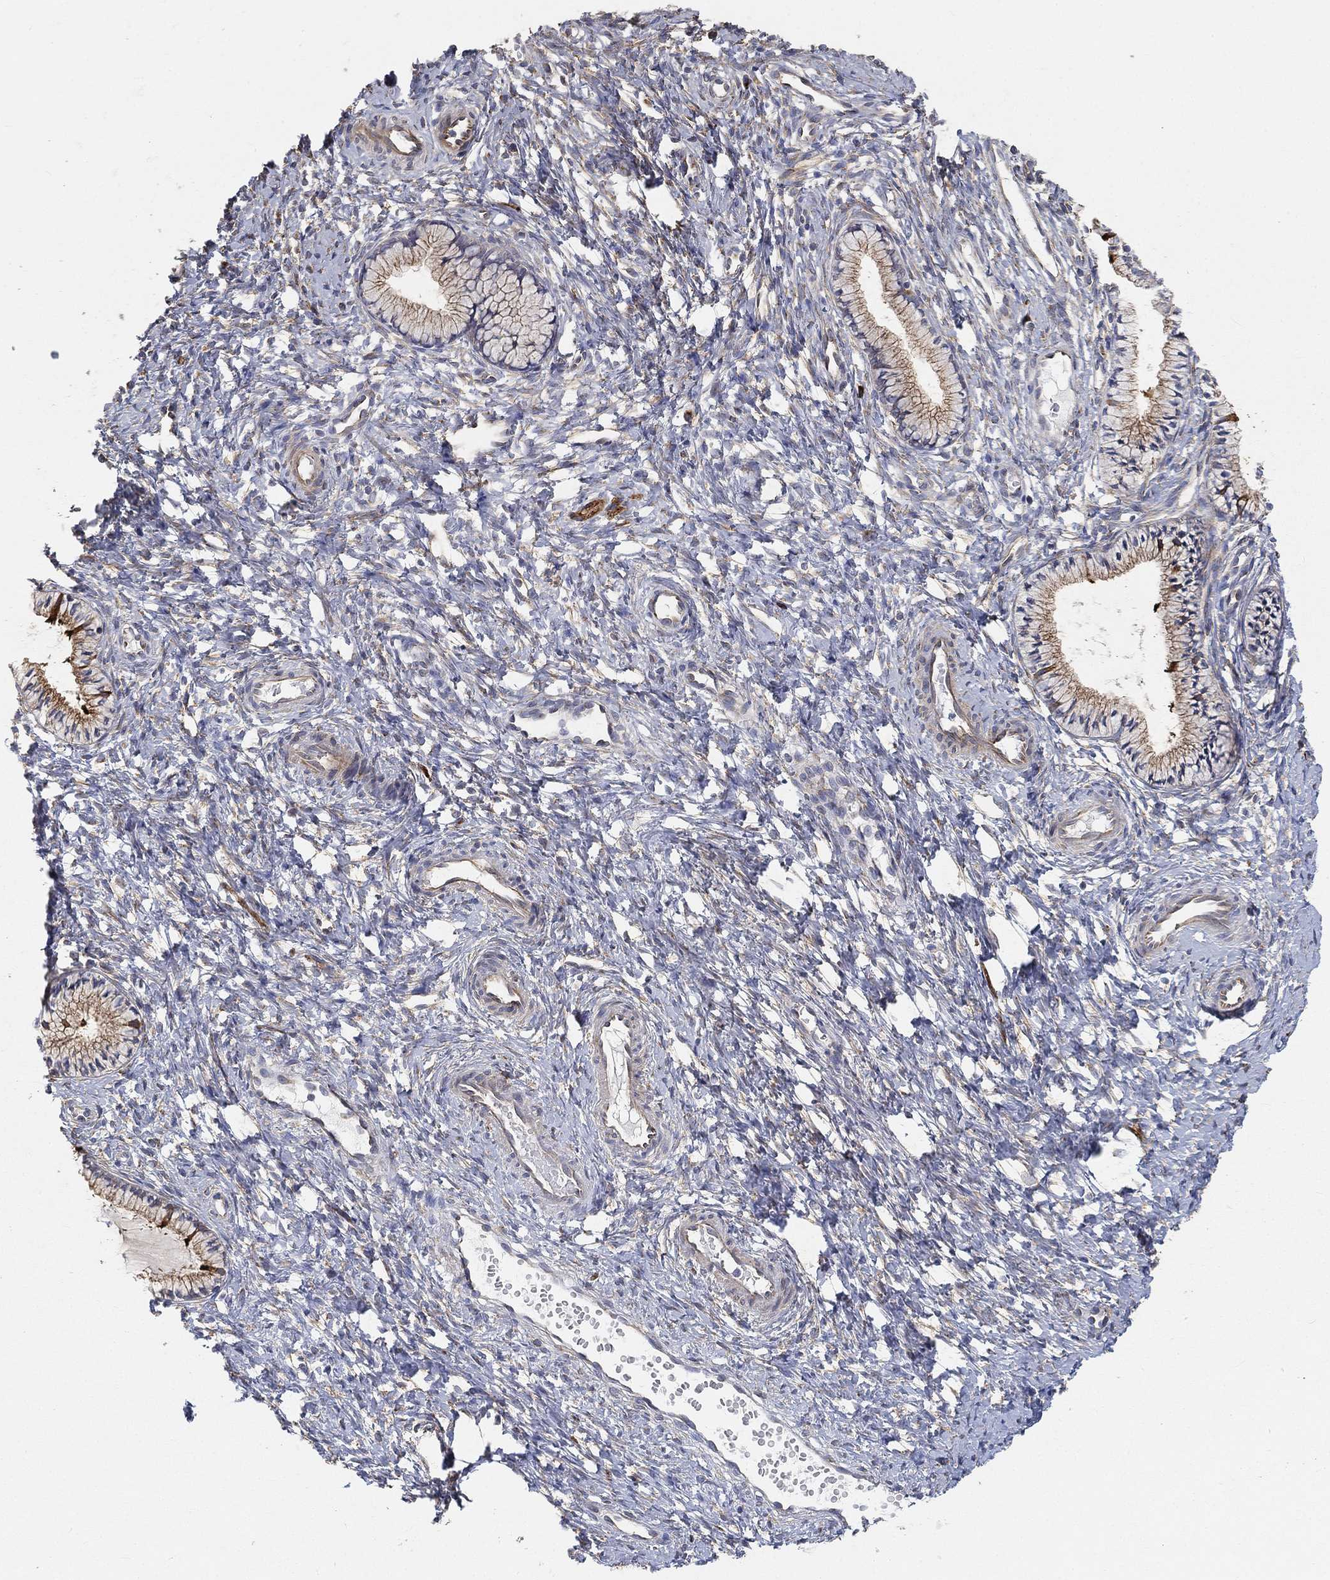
{"staining": {"intensity": "weak", "quantity": "25%-75%", "location": "cytoplasmic/membranous"}, "tissue": "cervix", "cell_type": "Glandular cells", "image_type": "normal", "snomed": [{"axis": "morphology", "description": "Normal tissue, NOS"}, {"axis": "topography", "description": "Cervix"}], "caption": "Unremarkable cervix displays weak cytoplasmic/membranous expression in approximately 25%-75% of glandular cells, visualized by immunohistochemistry.", "gene": "TMEM25", "patient": {"sex": "female", "age": 39}}